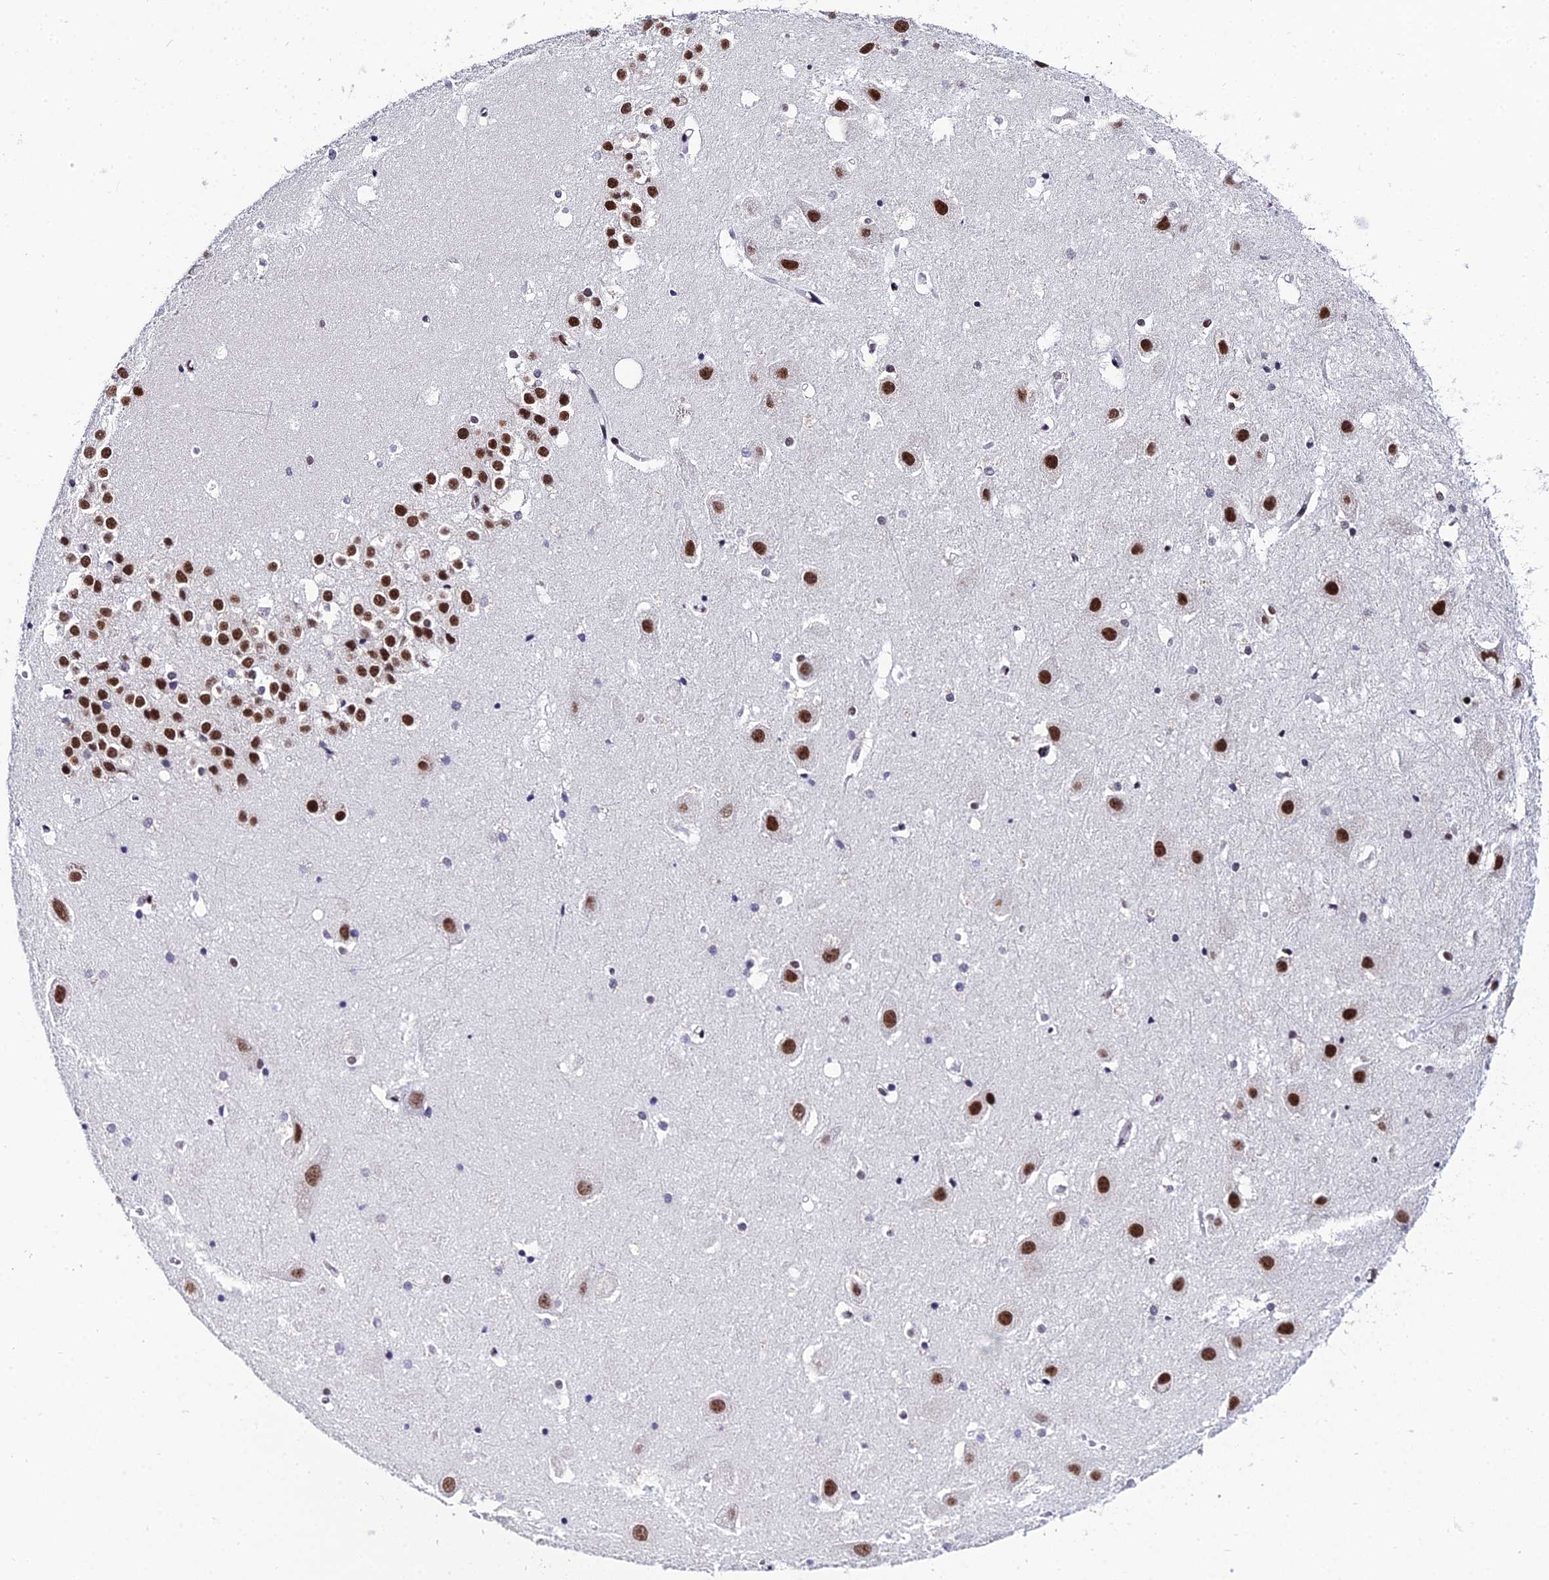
{"staining": {"intensity": "moderate", "quantity": "<25%", "location": "nuclear"}, "tissue": "hippocampus", "cell_type": "Glial cells", "image_type": "normal", "snomed": [{"axis": "morphology", "description": "Normal tissue, NOS"}, {"axis": "topography", "description": "Hippocampus"}], "caption": "Brown immunohistochemical staining in unremarkable human hippocampus displays moderate nuclear expression in about <25% of glial cells.", "gene": "HNRNPH1", "patient": {"sex": "female", "age": 52}}